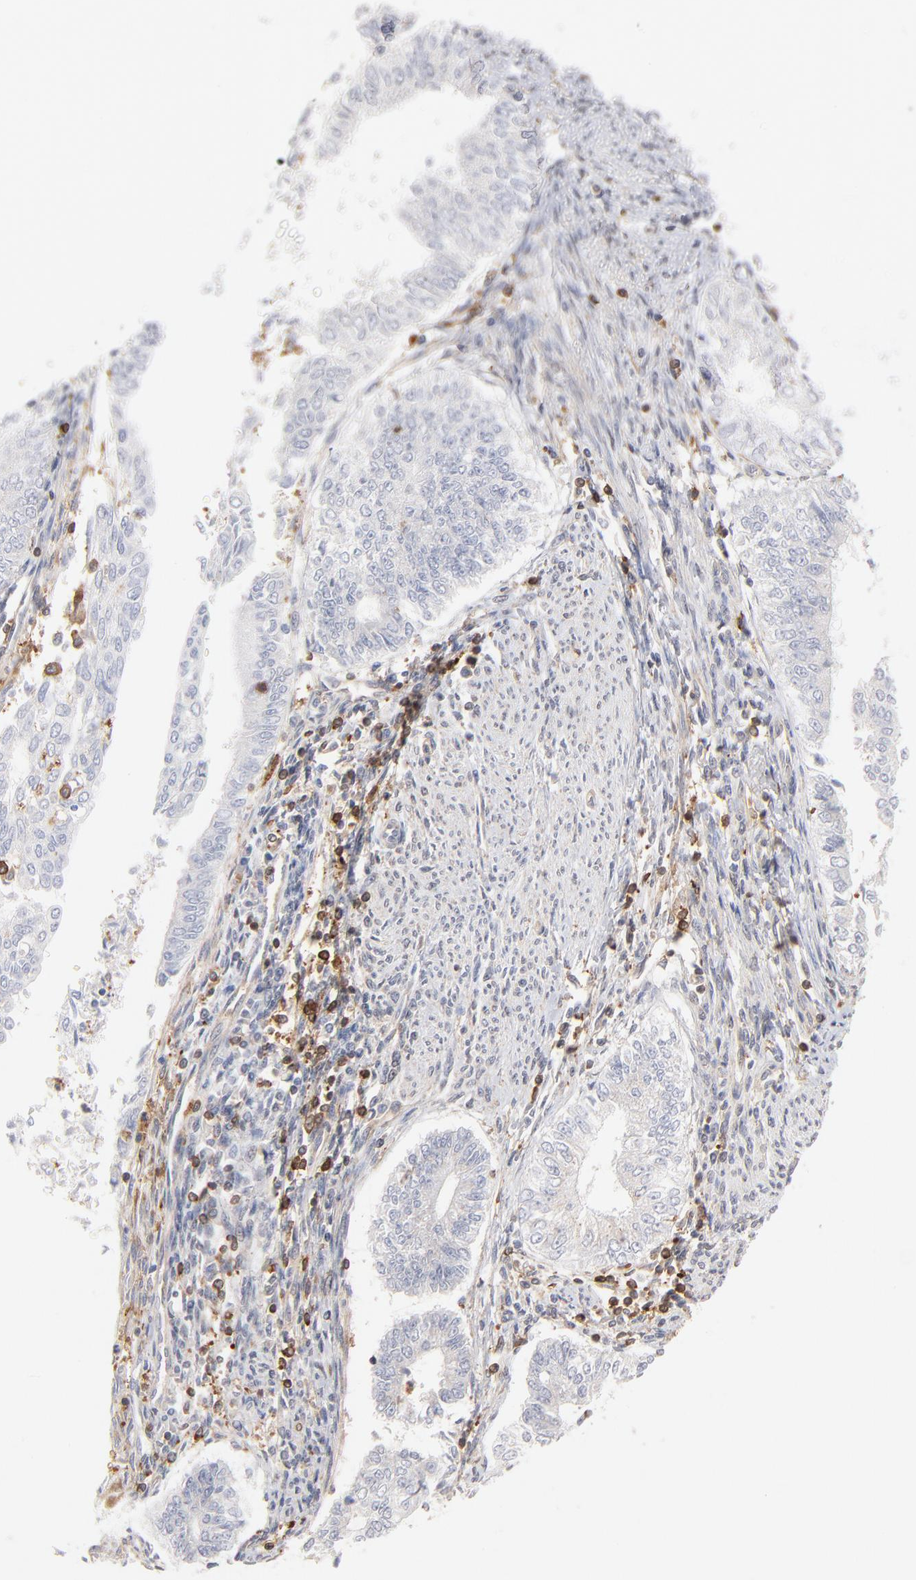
{"staining": {"intensity": "negative", "quantity": "none", "location": "none"}, "tissue": "endometrial cancer", "cell_type": "Tumor cells", "image_type": "cancer", "snomed": [{"axis": "morphology", "description": "Adenocarcinoma, NOS"}, {"axis": "topography", "description": "Endometrium"}], "caption": "Protein analysis of endometrial adenocarcinoma displays no significant expression in tumor cells. The staining is performed using DAB brown chromogen with nuclei counter-stained in using hematoxylin.", "gene": "WIPF1", "patient": {"sex": "female", "age": 66}}